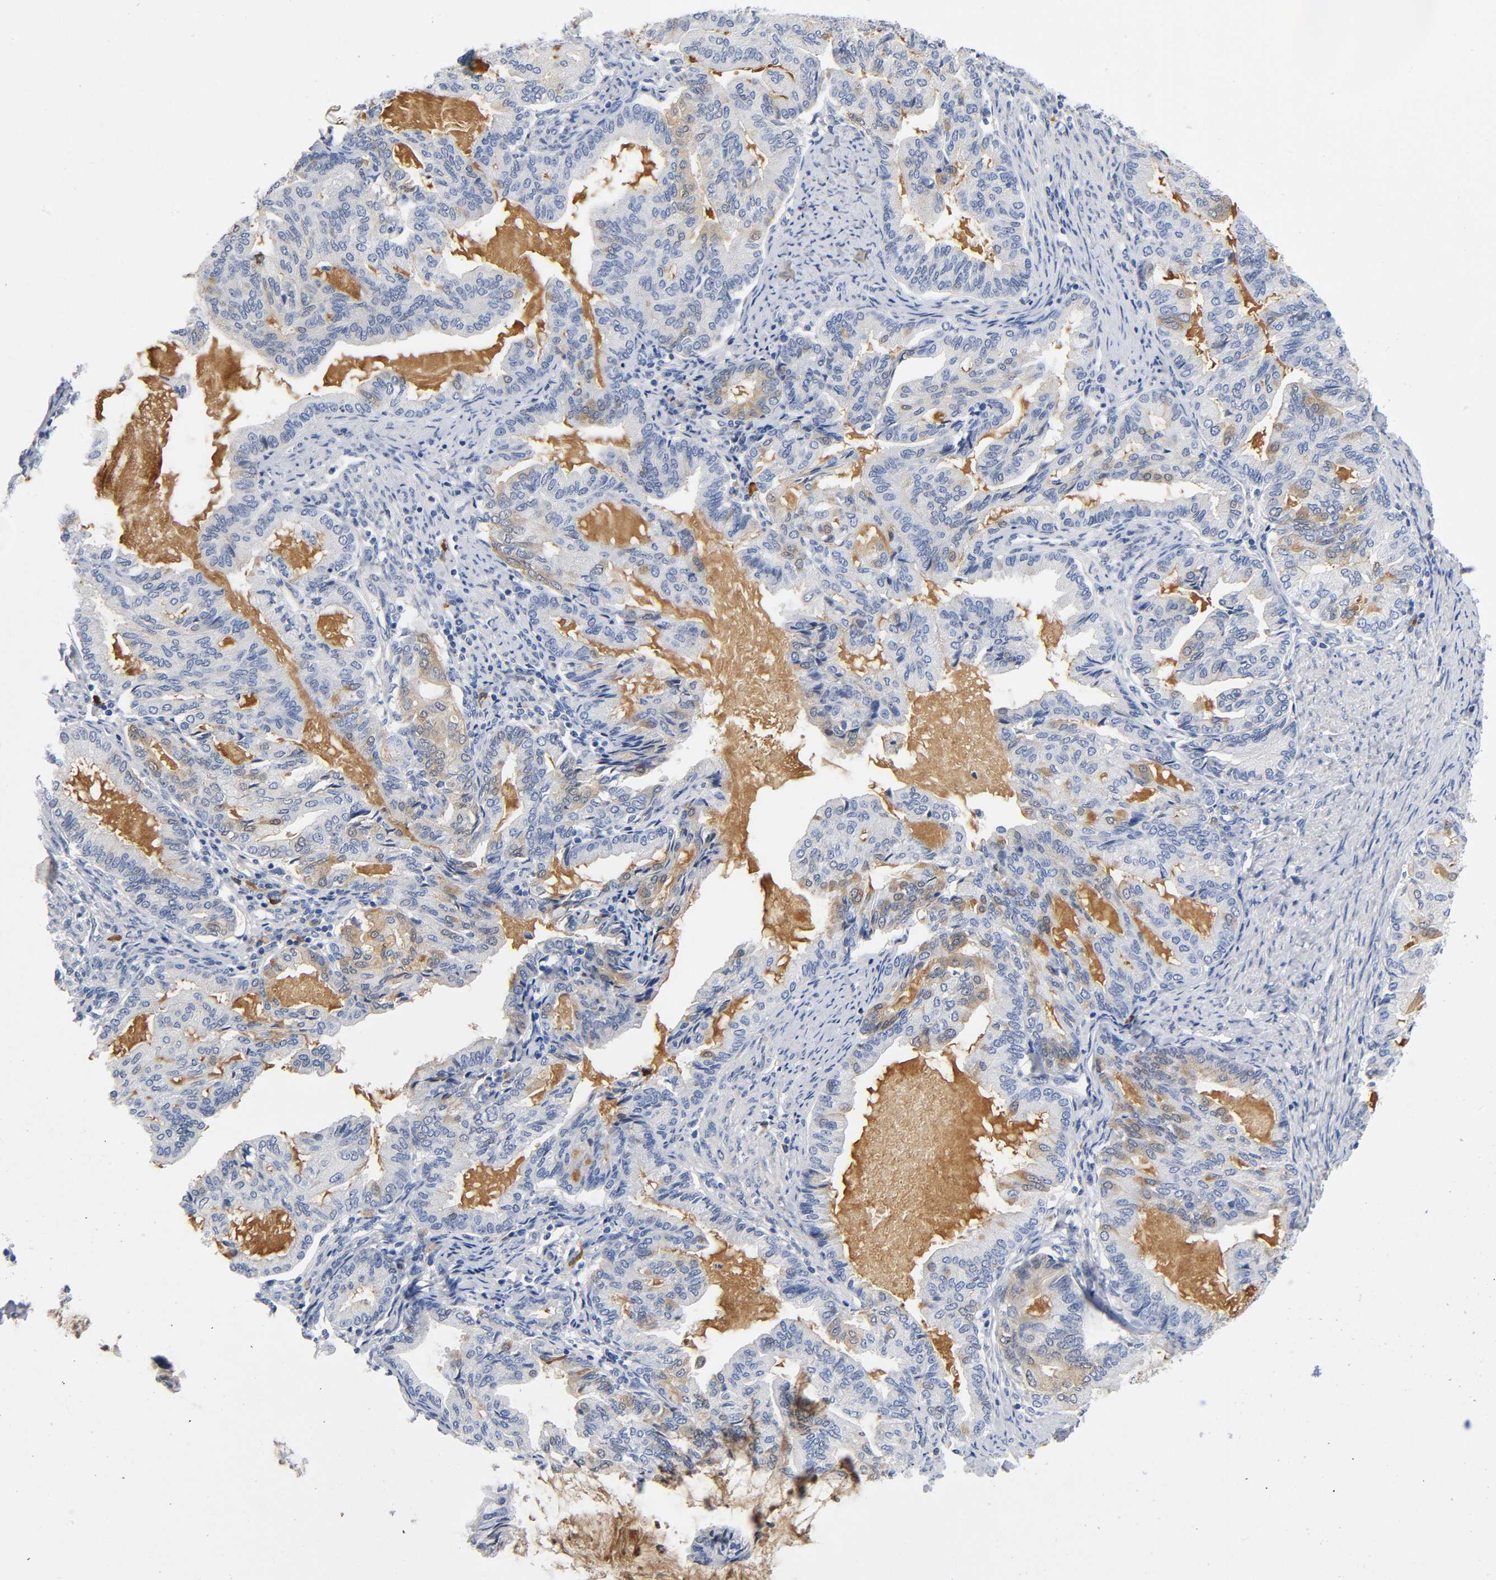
{"staining": {"intensity": "moderate", "quantity": "25%-75%", "location": "cytoplasmic/membranous"}, "tissue": "endometrial cancer", "cell_type": "Tumor cells", "image_type": "cancer", "snomed": [{"axis": "morphology", "description": "Adenocarcinoma, NOS"}, {"axis": "topography", "description": "Endometrium"}], "caption": "Immunohistochemistry (IHC) histopathology image of adenocarcinoma (endometrial) stained for a protein (brown), which displays medium levels of moderate cytoplasmic/membranous positivity in approximately 25%-75% of tumor cells.", "gene": "TNC", "patient": {"sex": "female", "age": 86}}